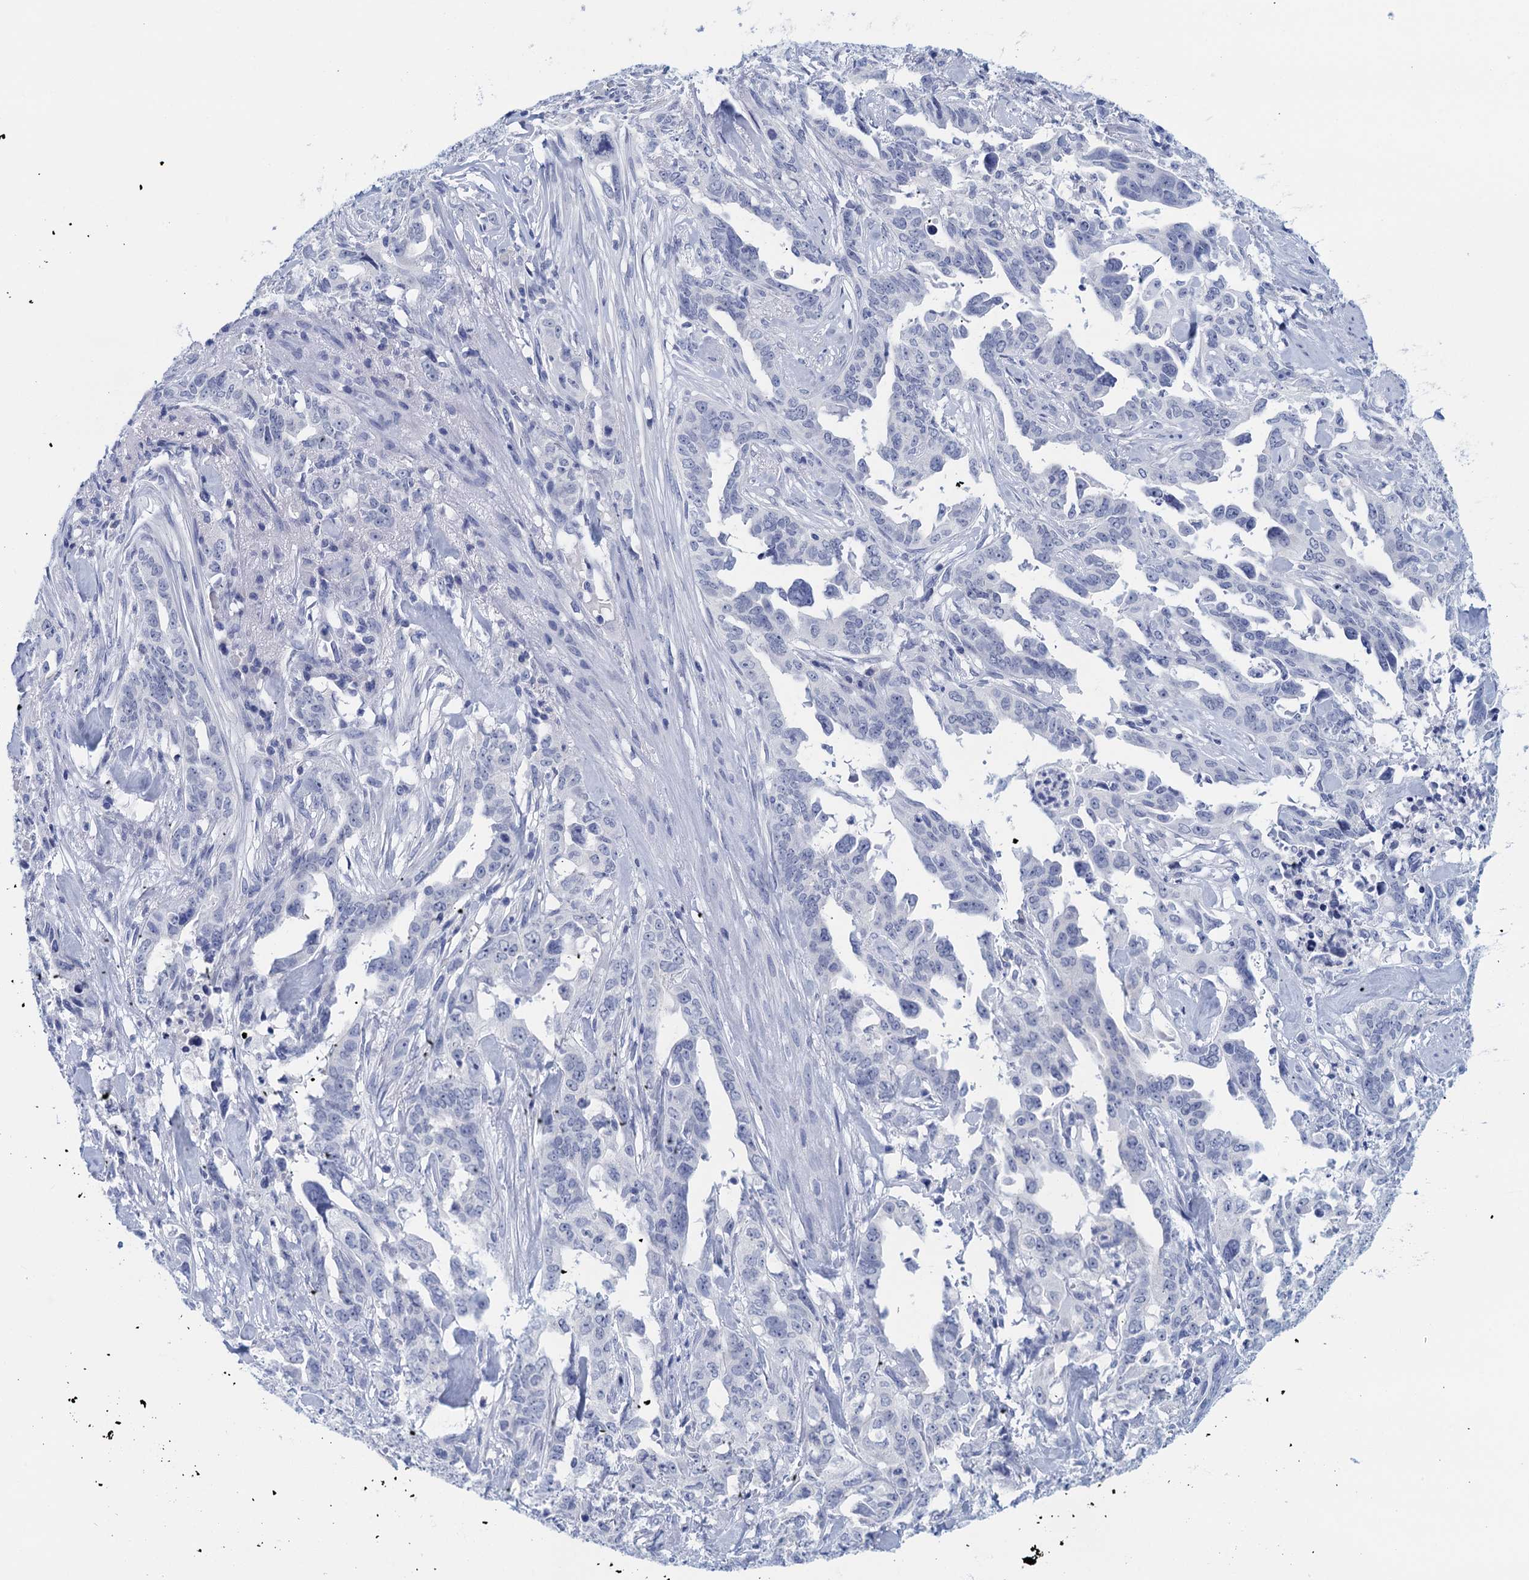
{"staining": {"intensity": "negative", "quantity": "none", "location": "none"}, "tissue": "endometrial cancer", "cell_type": "Tumor cells", "image_type": "cancer", "snomed": [{"axis": "morphology", "description": "Adenocarcinoma, NOS"}, {"axis": "topography", "description": "Endometrium"}], "caption": "The histopathology image displays no staining of tumor cells in endometrial cancer.", "gene": "CYP51A1", "patient": {"sex": "female", "age": 65}}